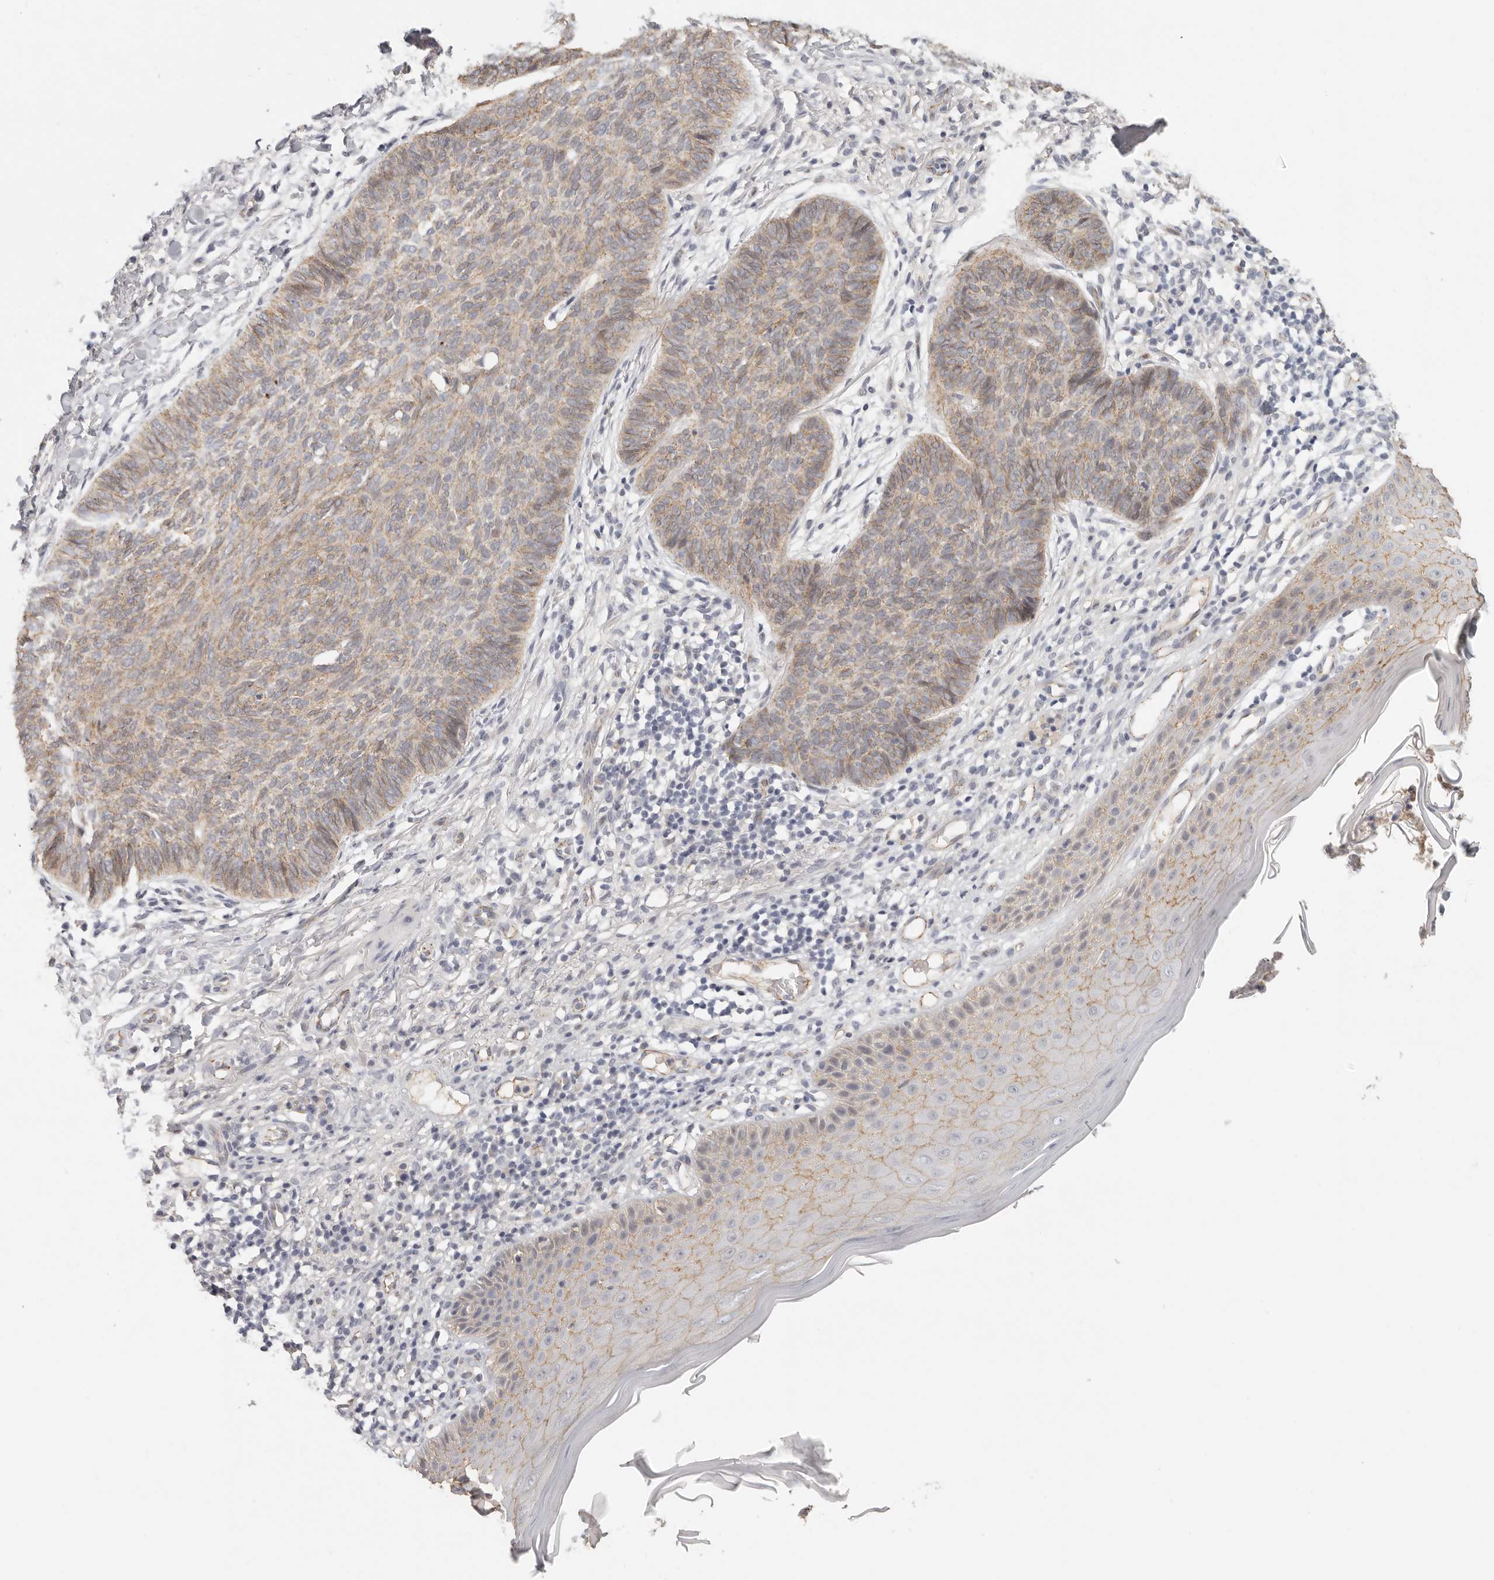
{"staining": {"intensity": "weak", "quantity": ">75%", "location": "cytoplasmic/membranous"}, "tissue": "skin cancer", "cell_type": "Tumor cells", "image_type": "cancer", "snomed": [{"axis": "morphology", "description": "Normal tissue, NOS"}, {"axis": "morphology", "description": "Basal cell carcinoma"}, {"axis": "topography", "description": "Skin"}], "caption": "Protein staining by IHC shows weak cytoplasmic/membranous staining in about >75% of tumor cells in skin cancer.", "gene": "ANXA9", "patient": {"sex": "male", "age": 50}}